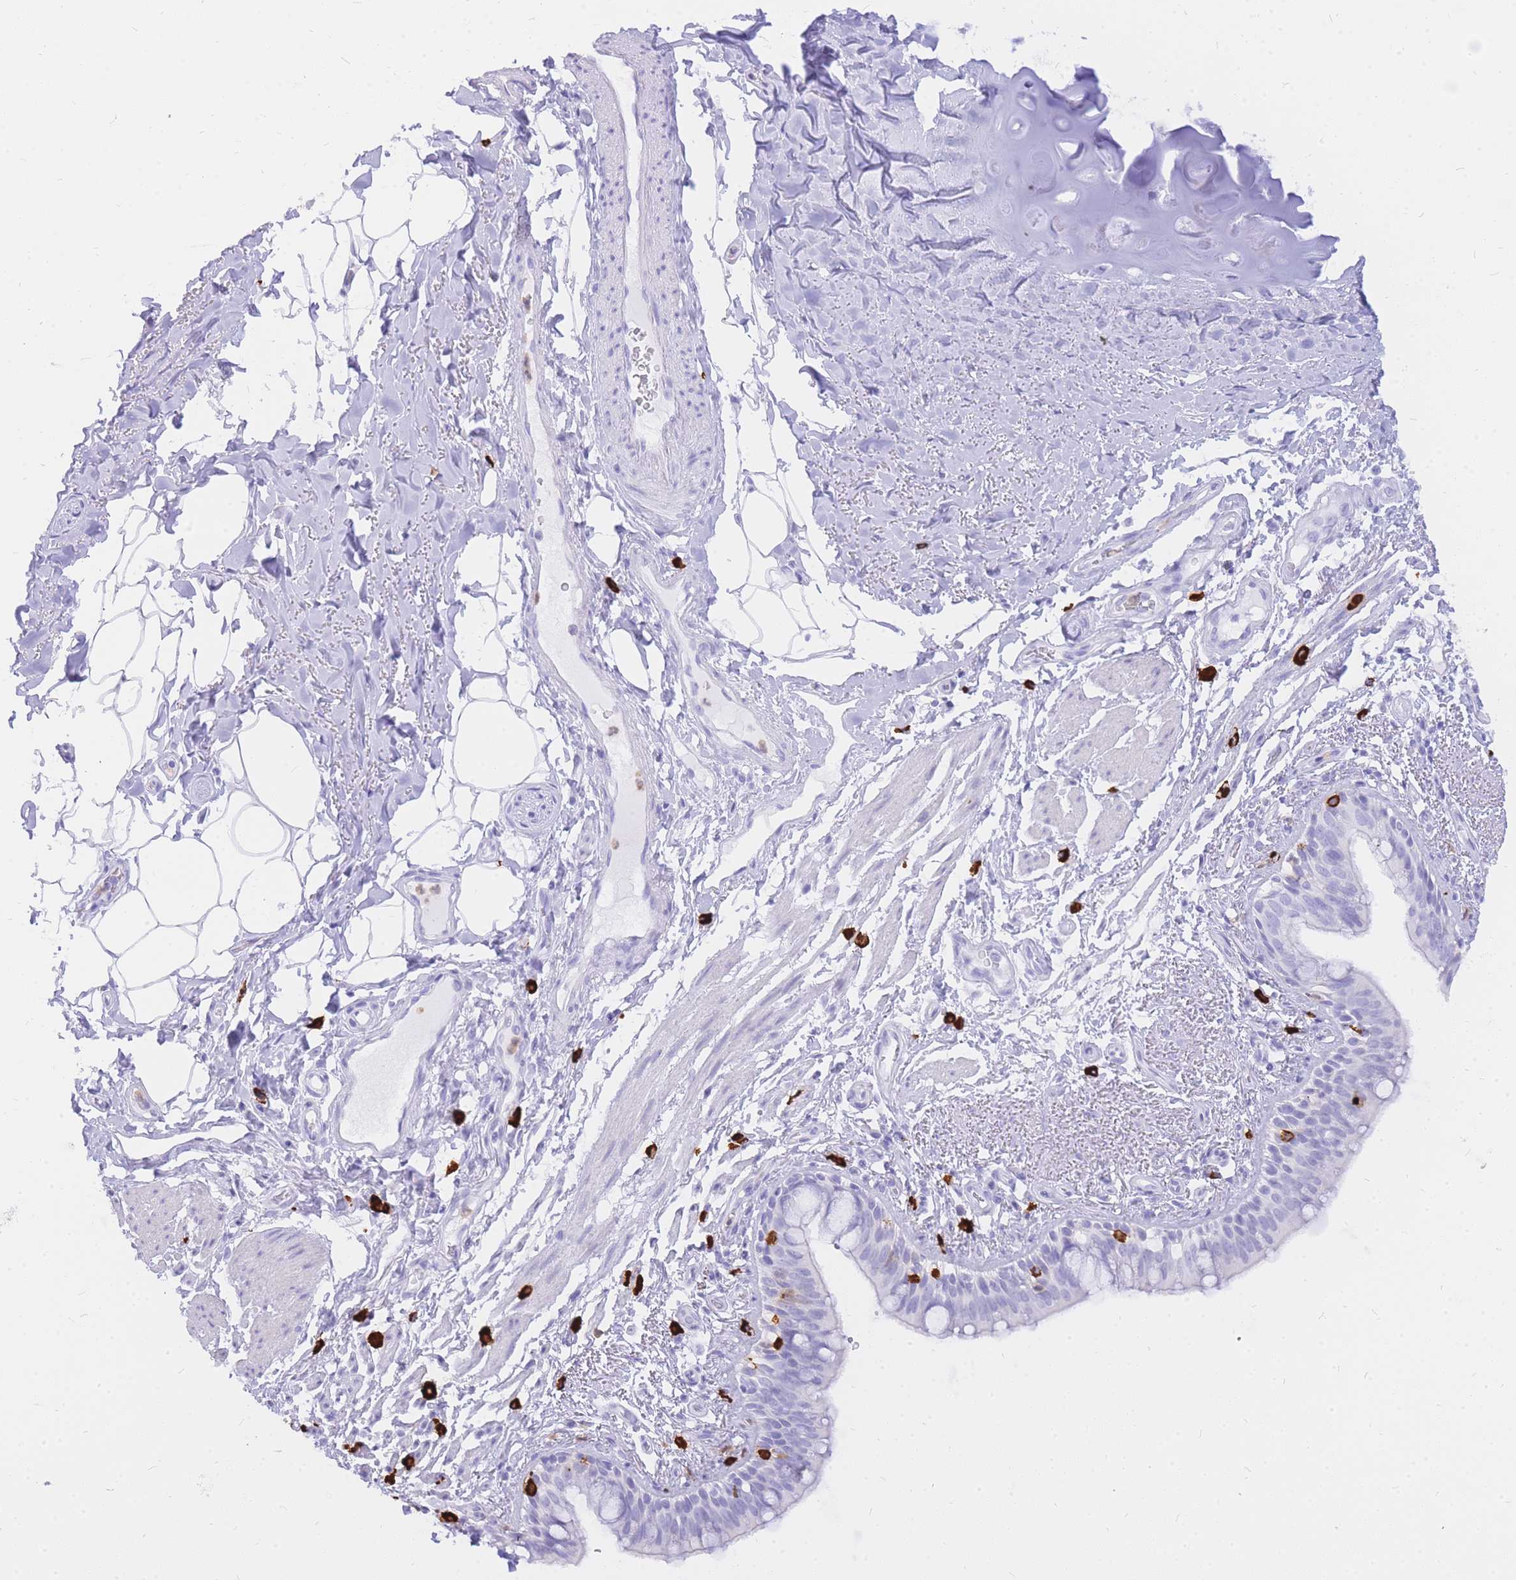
{"staining": {"intensity": "negative", "quantity": "none", "location": "none"}, "tissue": "bronchus", "cell_type": "Respiratory epithelial cells", "image_type": "normal", "snomed": [{"axis": "morphology", "description": "Normal tissue, NOS"}, {"axis": "morphology", "description": "Neoplasm, uncertain whether benign or malignant"}, {"axis": "topography", "description": "Bronchus"}, {"axis": "topography", "description": "Lung"}], "caption": "Image shows no protein expression in respiratory epithelial cells of benign bronchus. (DAB immunohistochemistry with hematoxylin counter stain).", "gene": "HERC1", "patient": {"sex": "male", "age": 55}}